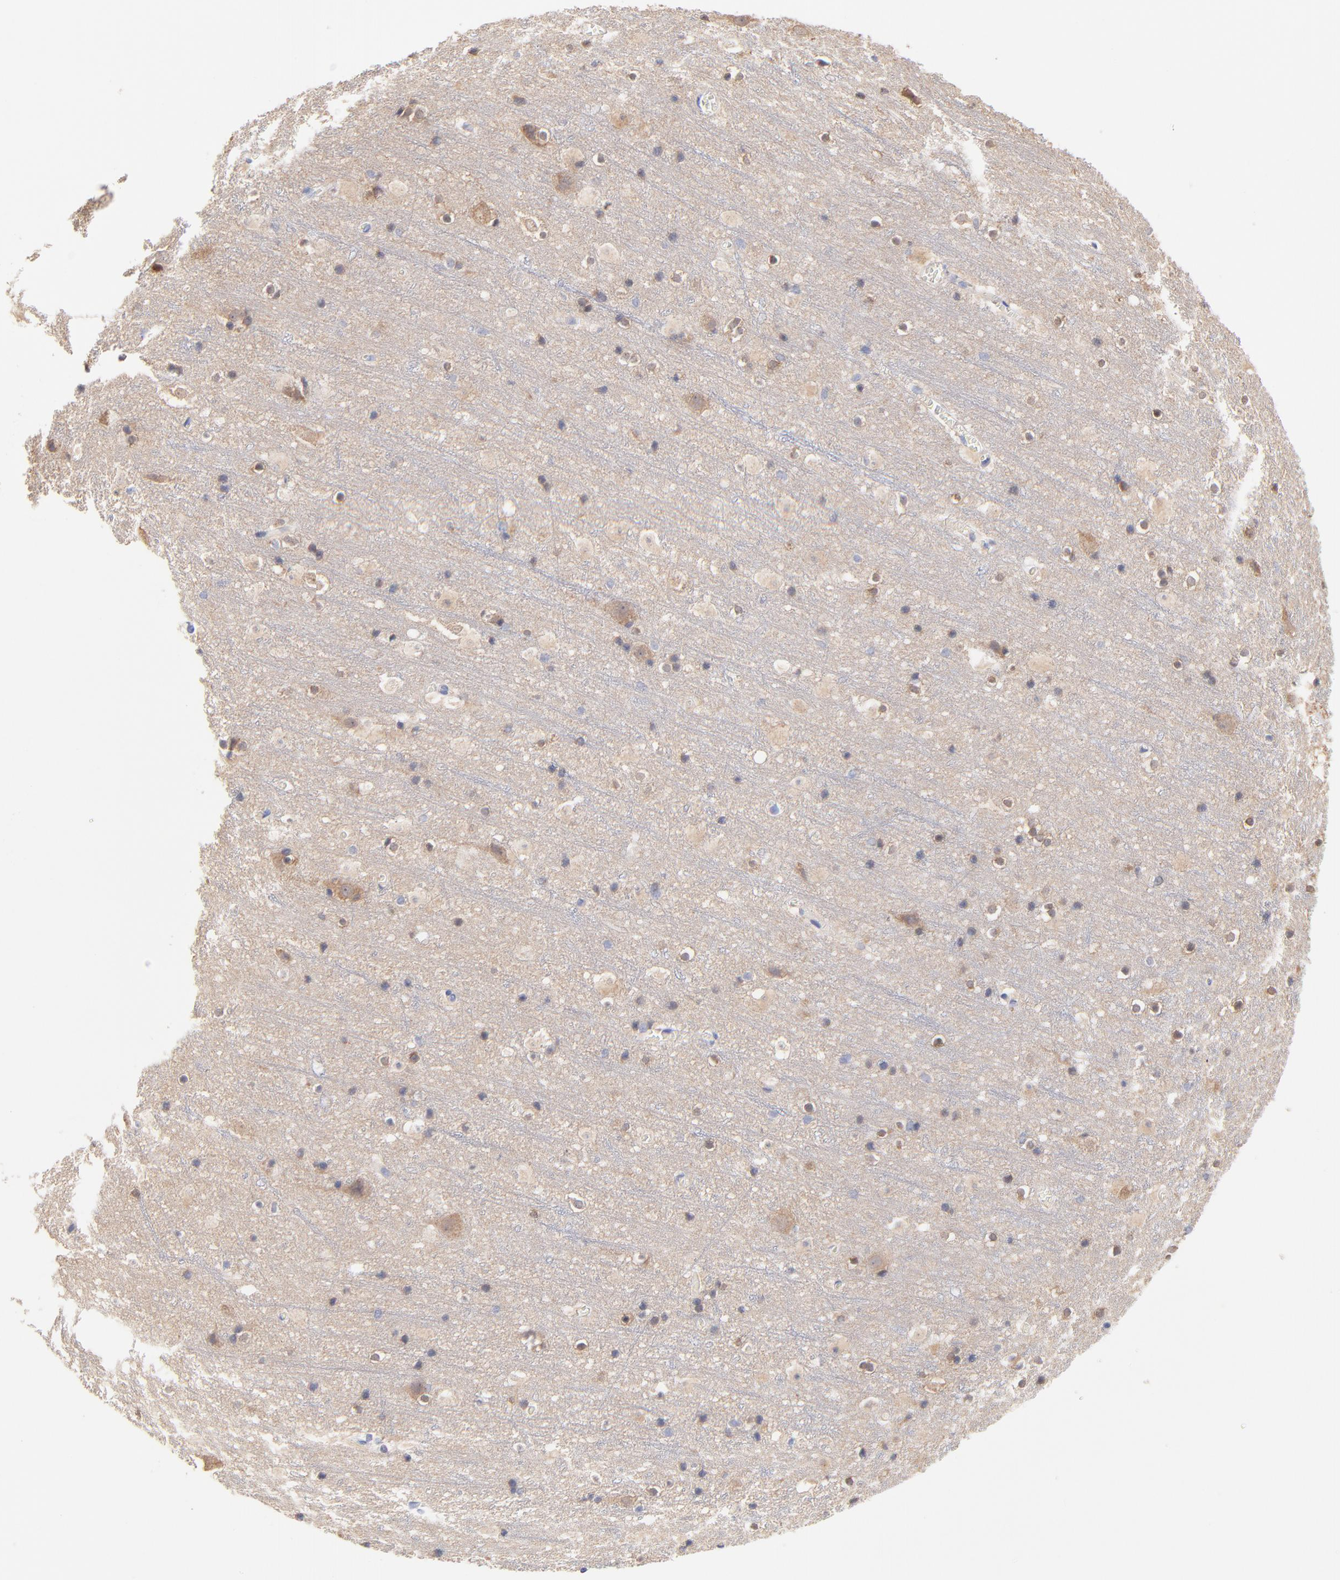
{"staining": {"intensity": "negative", "quantity": "none", "location": "none"}, "tissue": "cerebral cortex", "cell_type": "Endothelial cells", "image_type": "normal", "snomed": [{"axis": "morphology", "description": "Normal tissue, NOS"}, {"axis": "topography", "description": "Cerebral cortex"}], "caption": "Immunohistochemistry histopathology image of benign human cerebral cortex stained for a protein (brown), which displays no staining in endothelial cells.", "gene": "CFAP57", "patient": {"sex": "male", "age": 45}}